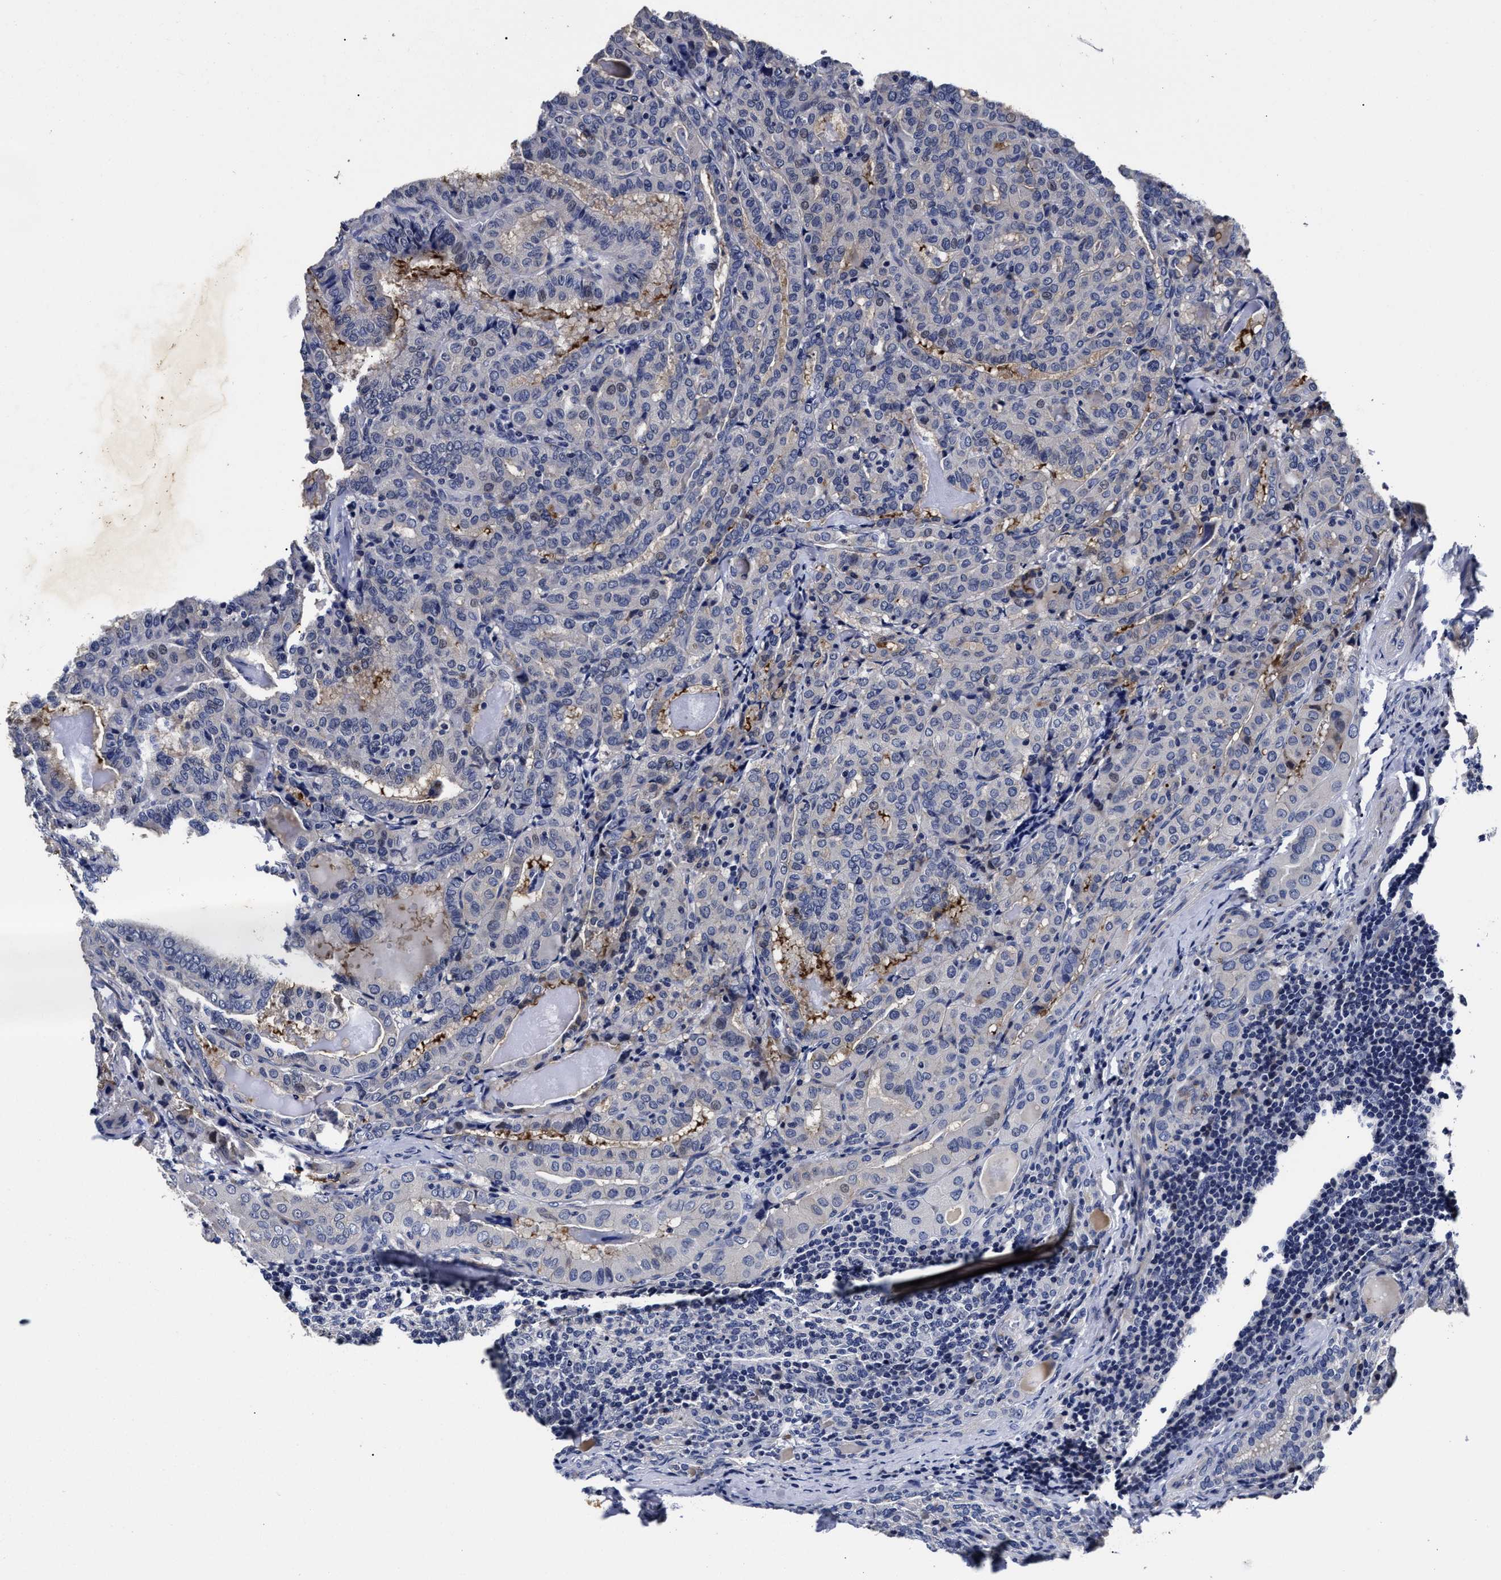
{"staining": {"intensity": "negative", "quantity": "none", "location": "none"}, "tissue": "thyroid cancer", "cell_type": "Tumor cells", "image_type": "cancer", "snomed": [{"axis": "morphology", "description": "Papillary adenocarcinoma, NOS"}, {"axis": "topography", "description": "Thyroid gland"}], "caption": "A high-resolution histopathology image shows immunohistochemistry staining of thyroid papillary adenocarcinoma, which displays no significant expression in tumor cells. Nuclei are stained in blue.", "gene": "OLFML2A", "patient": {"sex": "female", "age": 42}}